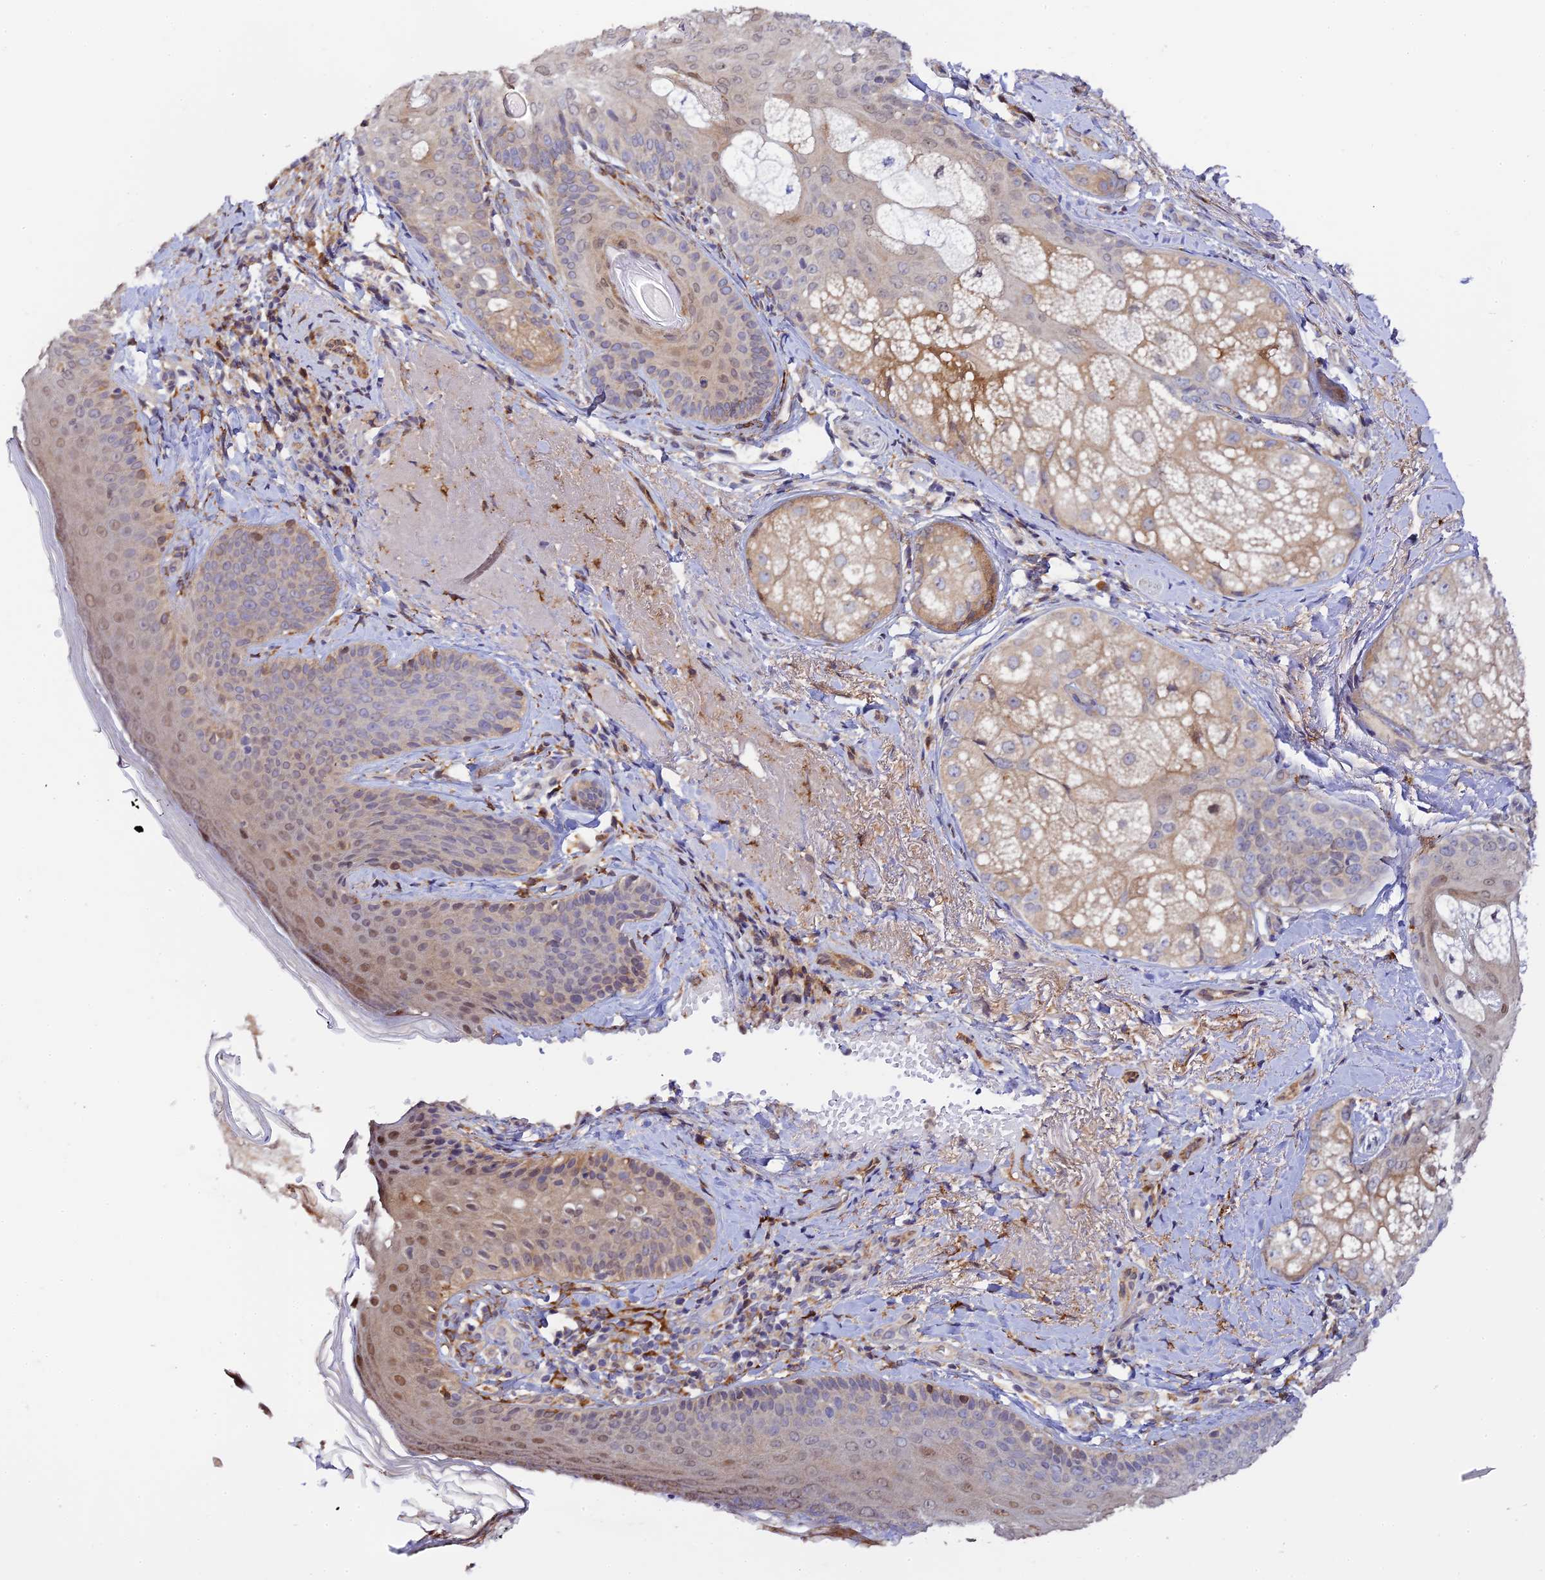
{"staining": {"intensity": "moderate", "quantity": ">75%", "location": "cytoplasmic/membranous"}, "tissue": "skin", "cell_type": "Fibroblasts", "image_type": "normal", "snomed": [{"axis": "morphology", "description": "Normal tissue, NOS"}, {"axis": "topography", "description": "Skin"}], "caption": "DAB (3,3'-diaminobenzidine) immunohistochemical staining of unremarkable human skin demonstrates moderate cytoplasmic/membranous protein positivity in about >75% of fibroblasts. (Stains: DAB (3,3'-diaminobenzidine) in brown, nuclei in blue, Microscopy: brightfield microscopy at high magnification).", "gene": "P3H3", "patient": {"sex": "male", "age": 57}}